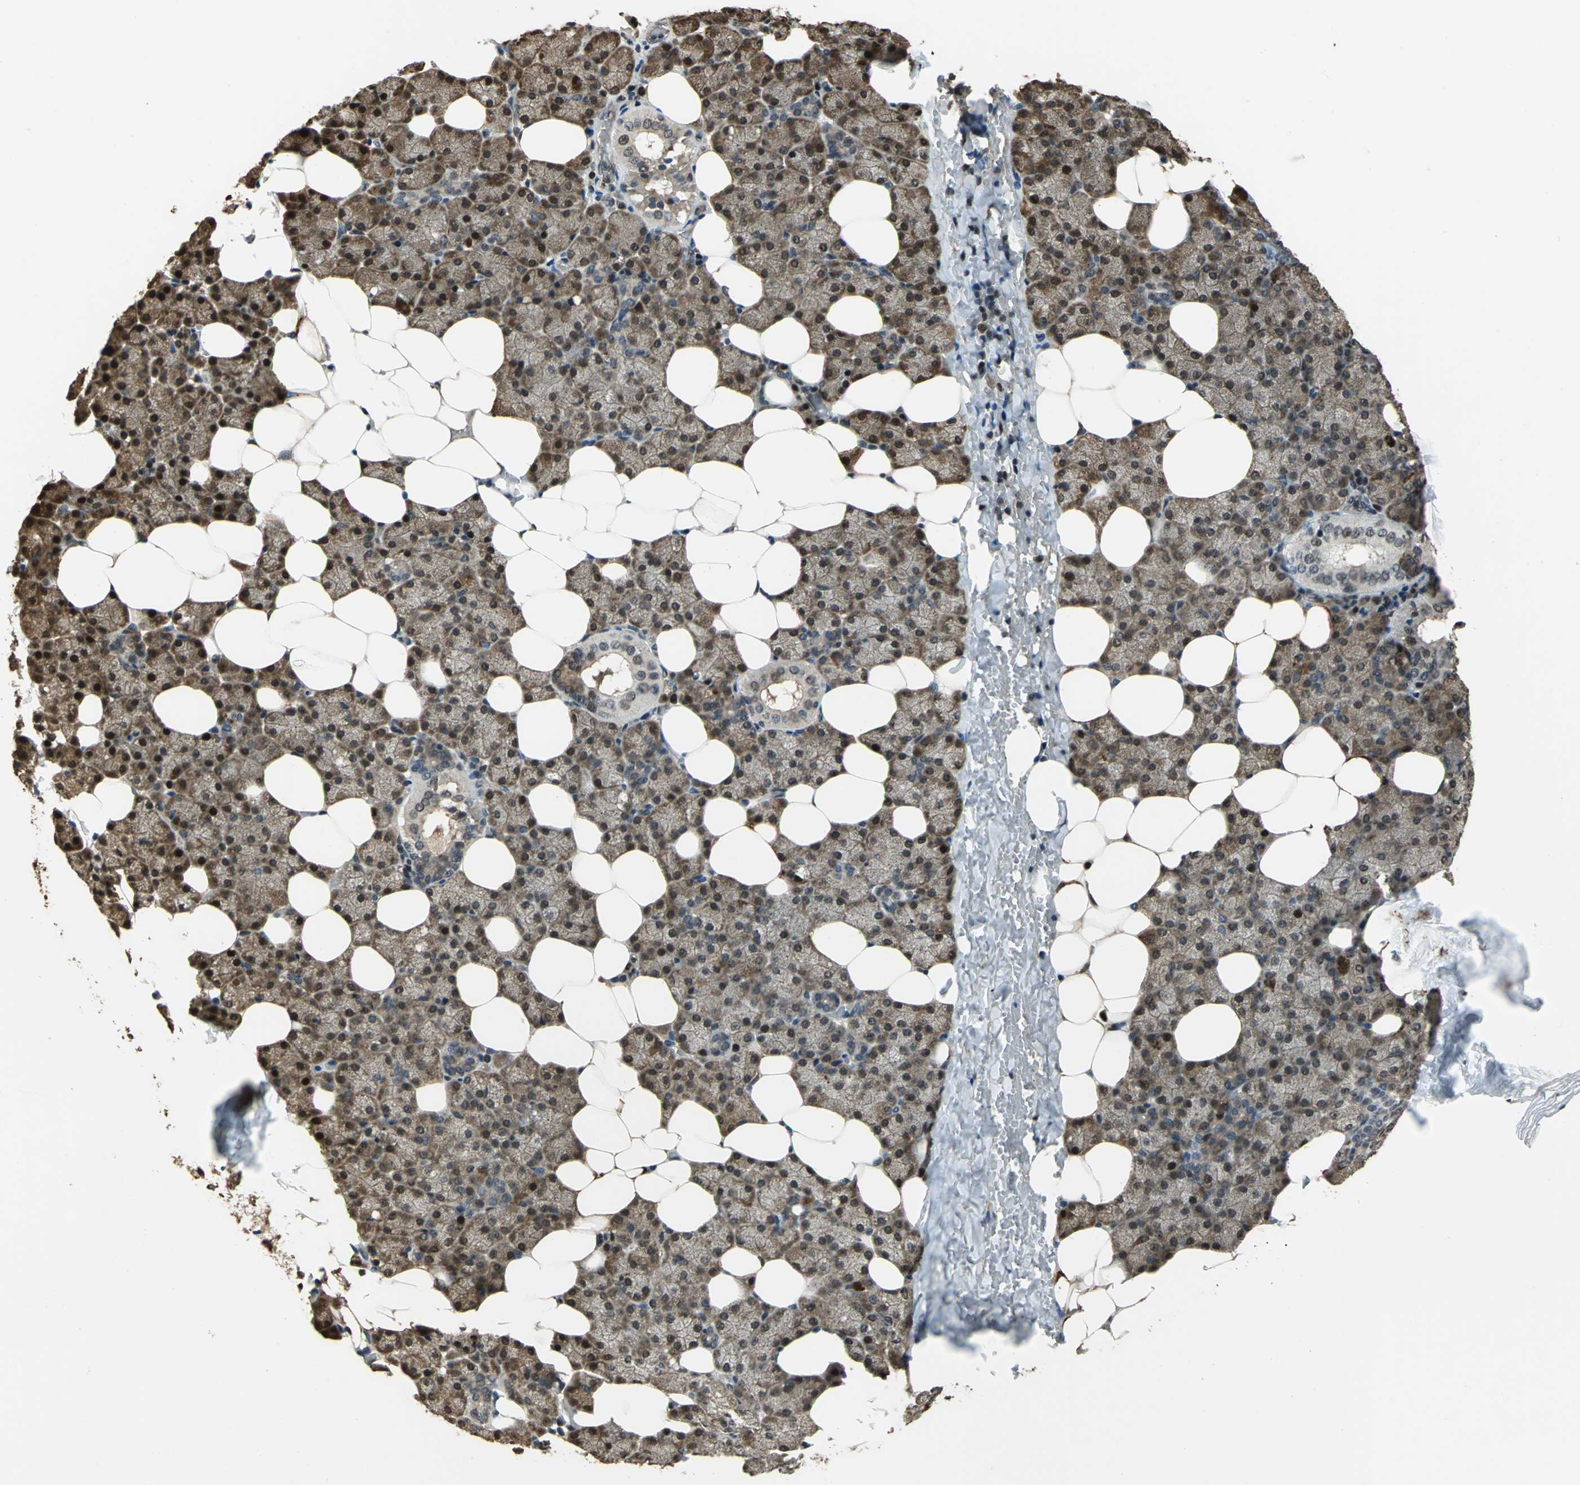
{"staining": {"intensity": "moderate", "quantity": ">75%", "location": "cytoplasmic/membranous,nuclear"}, "tissue": "salivary gland", "cell_type": "Glandular cells", "image_type": "normal", "snomed": [{"axis": "morphology", "description": "Normal tissue, NOS"}, {"axis": "topography", "description": "Lymph node"}, {"axis": "topography", "description": "Salivary gland"}], "caption": "Immunohistochemistry photomicrograph of unremarkable salivary gland: human salivary gland stained using IHC reveals medium levels of moderate protein expression localized specifically in the cytoplasmic/membranous,nuclear of glandular cells, appearing as a cytoplasmic/membranous,nuclear brown color.", "gene": "MIS18BP1", "patient": {"sex": "male", "age": 8}}